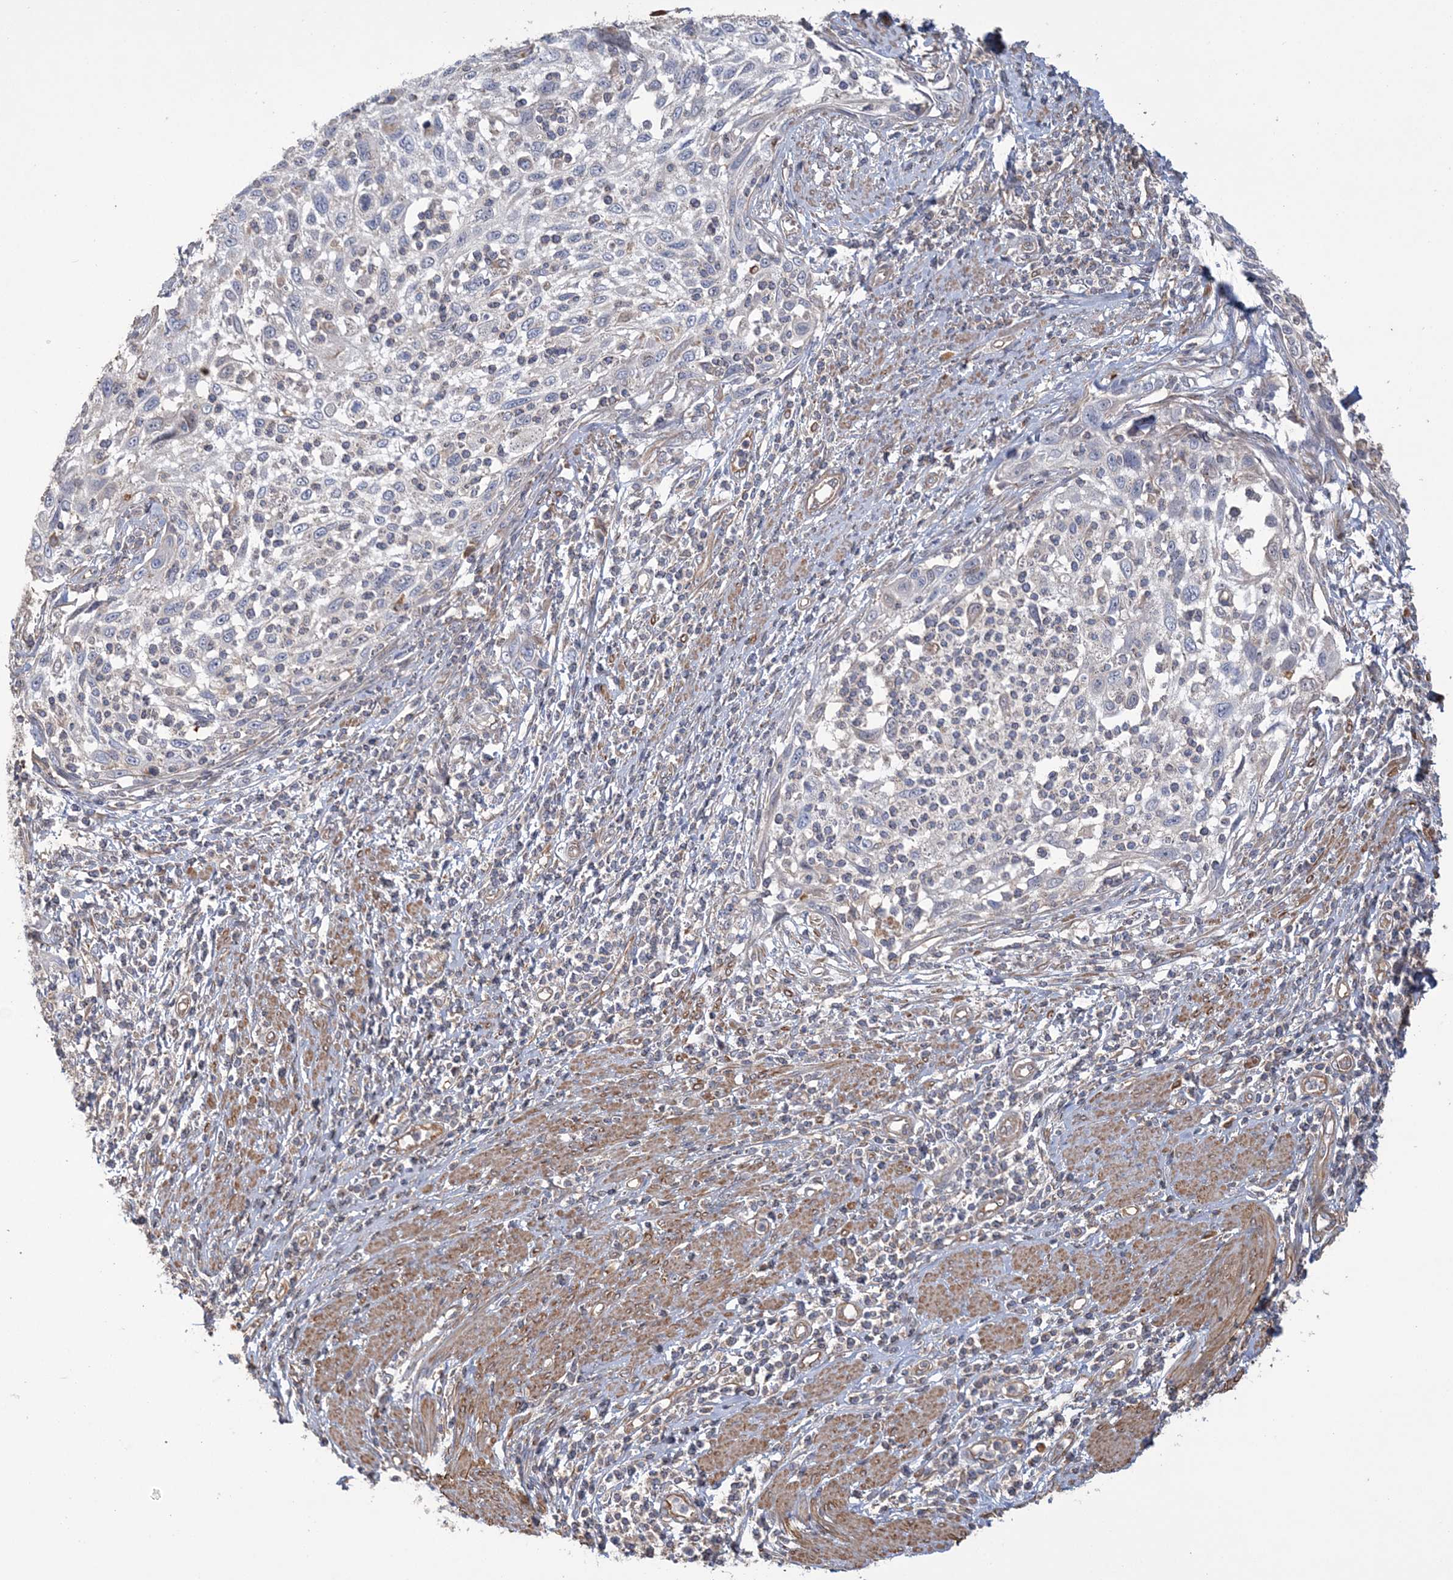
{"staining": {"intensity": "negative", "quantity": "none", "location": "none"}, "tissue": "cervical cancer", "cell_type": "Tumor cells", "image_type": "cancer", "snomed": [{"axis": "morphology", "description": "Squamous cell carcinoma, NOS"}, {"axis": "topography", "description": "Cervix"}], "caption": "Tumor cells are negative for brown protein staining in cervical cancer. The staining was performed using DAB (3,3'-diaminobenzidine) to visualize the protein expression in brown, while the nuclei were stained in blue with hematoxylin (Magnification: 20x).", "gene": "ZNF821", "patient": {"sex": "female", "age": 70}}